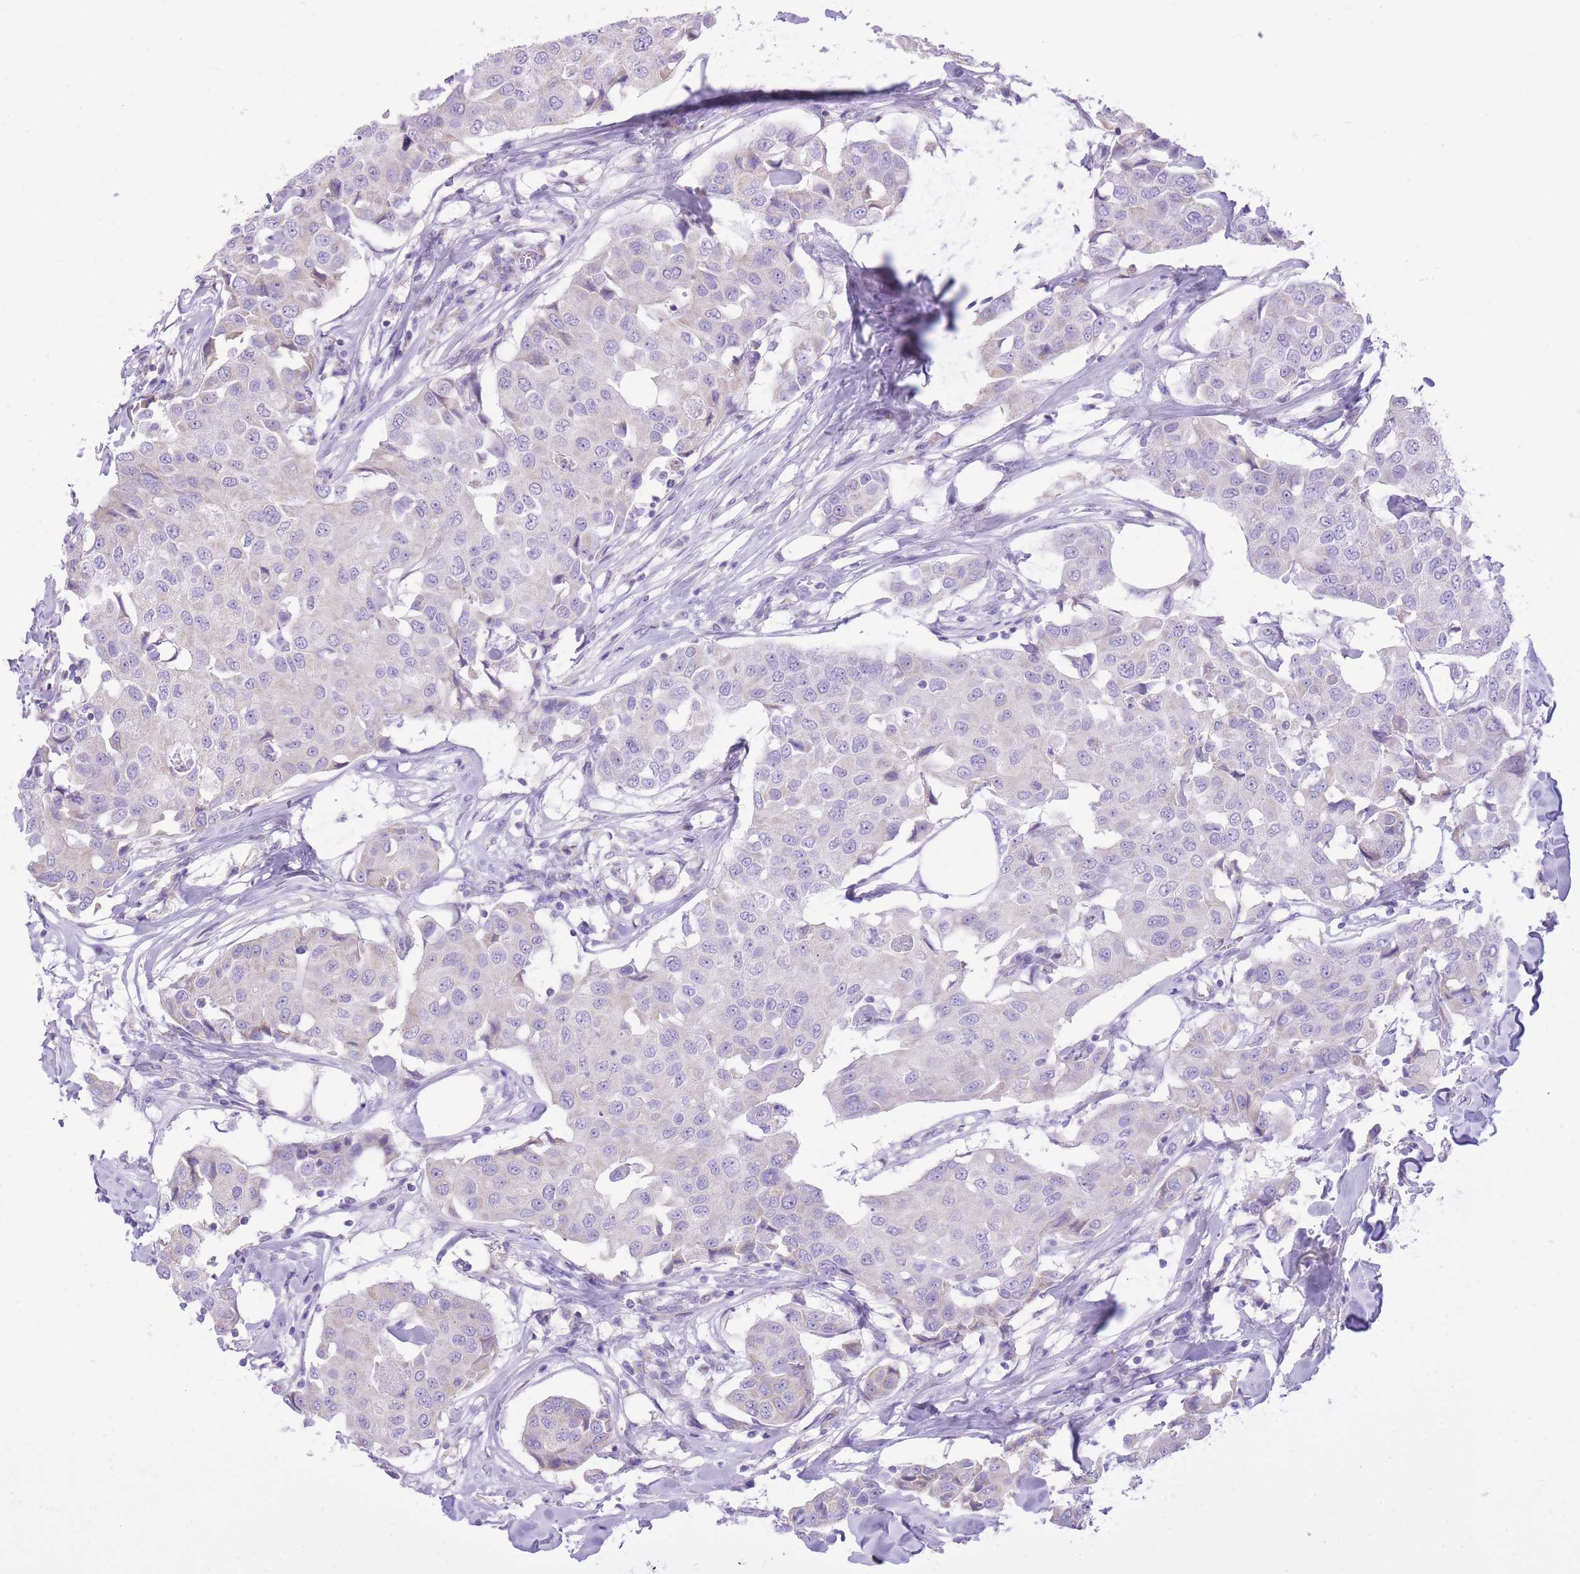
{"staining": {"intensity": "negative", "quantity": "none", "location": "none"}, "tissue": "breast cancer", "cell_type": "Tumor cells", "image_type": "cancer", "snomed": [{"axis": "morphology", "description": "Duct carcinoma"}, {"axis": "topography", "description": "Breast"}], "caption": "This is a photomicrograph of immunohistochemistry staining of breast intraductal carcinoma, which shows no staining in tumor cells.", "gene": "SLC4A4", "patient": {"sex": "female", "age": 80}}